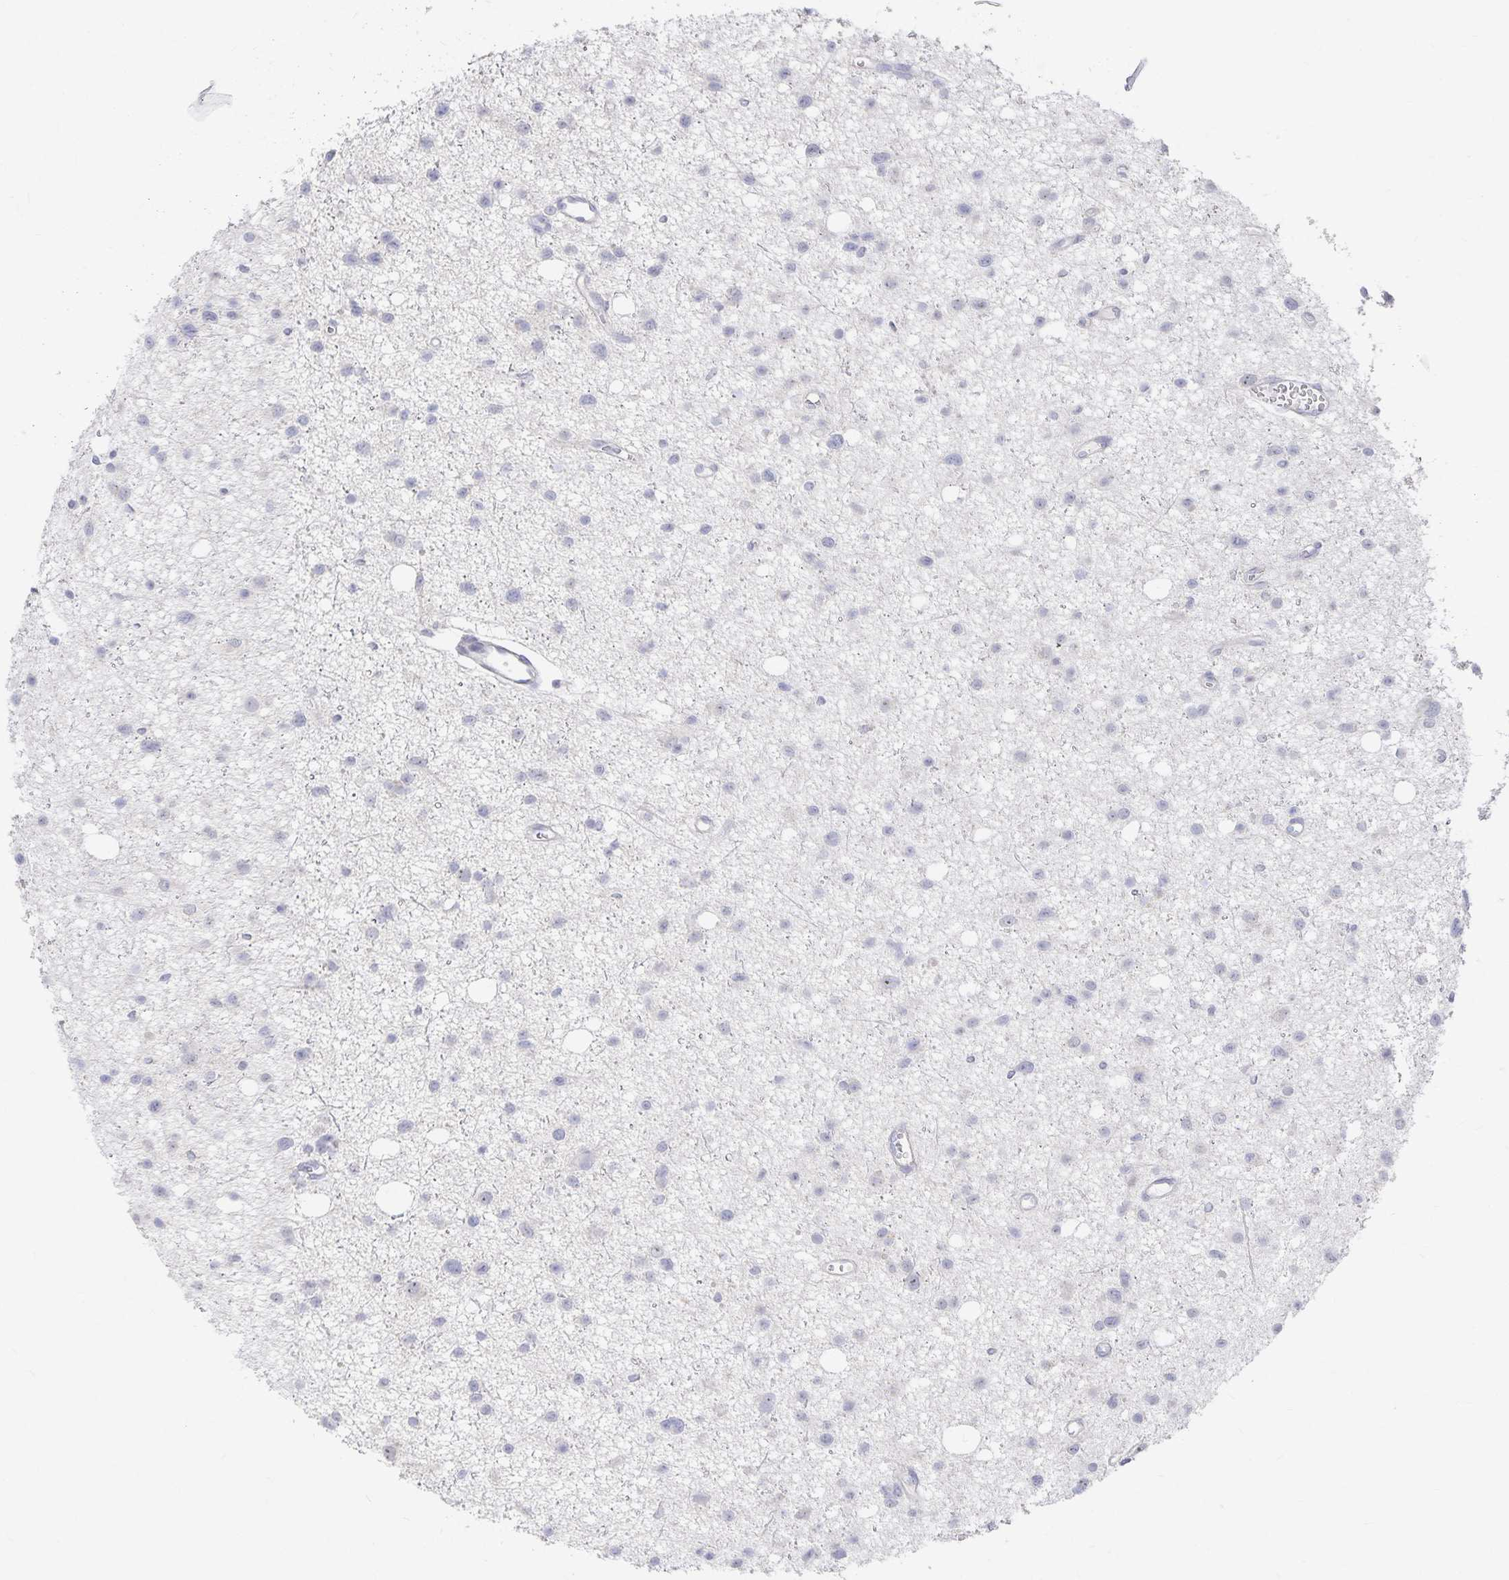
{"staining": {"intensity": "negative", "quantity": "none", "location": "none"}, "tissue": "glioma", "cell_type": "Tumor cells", "image_type": "cancer", "snomed": [{"axis": "morphology", "description": "Glioma, malignant, High grade"}, {"axis": "topography", "description": "Brain"}], "caption": "The IHC photomicrograph has no significant expression in tumor cells of glioma tissue.", "gene": "DNAH9", "patient": {"sex": "male", "age": 23}}